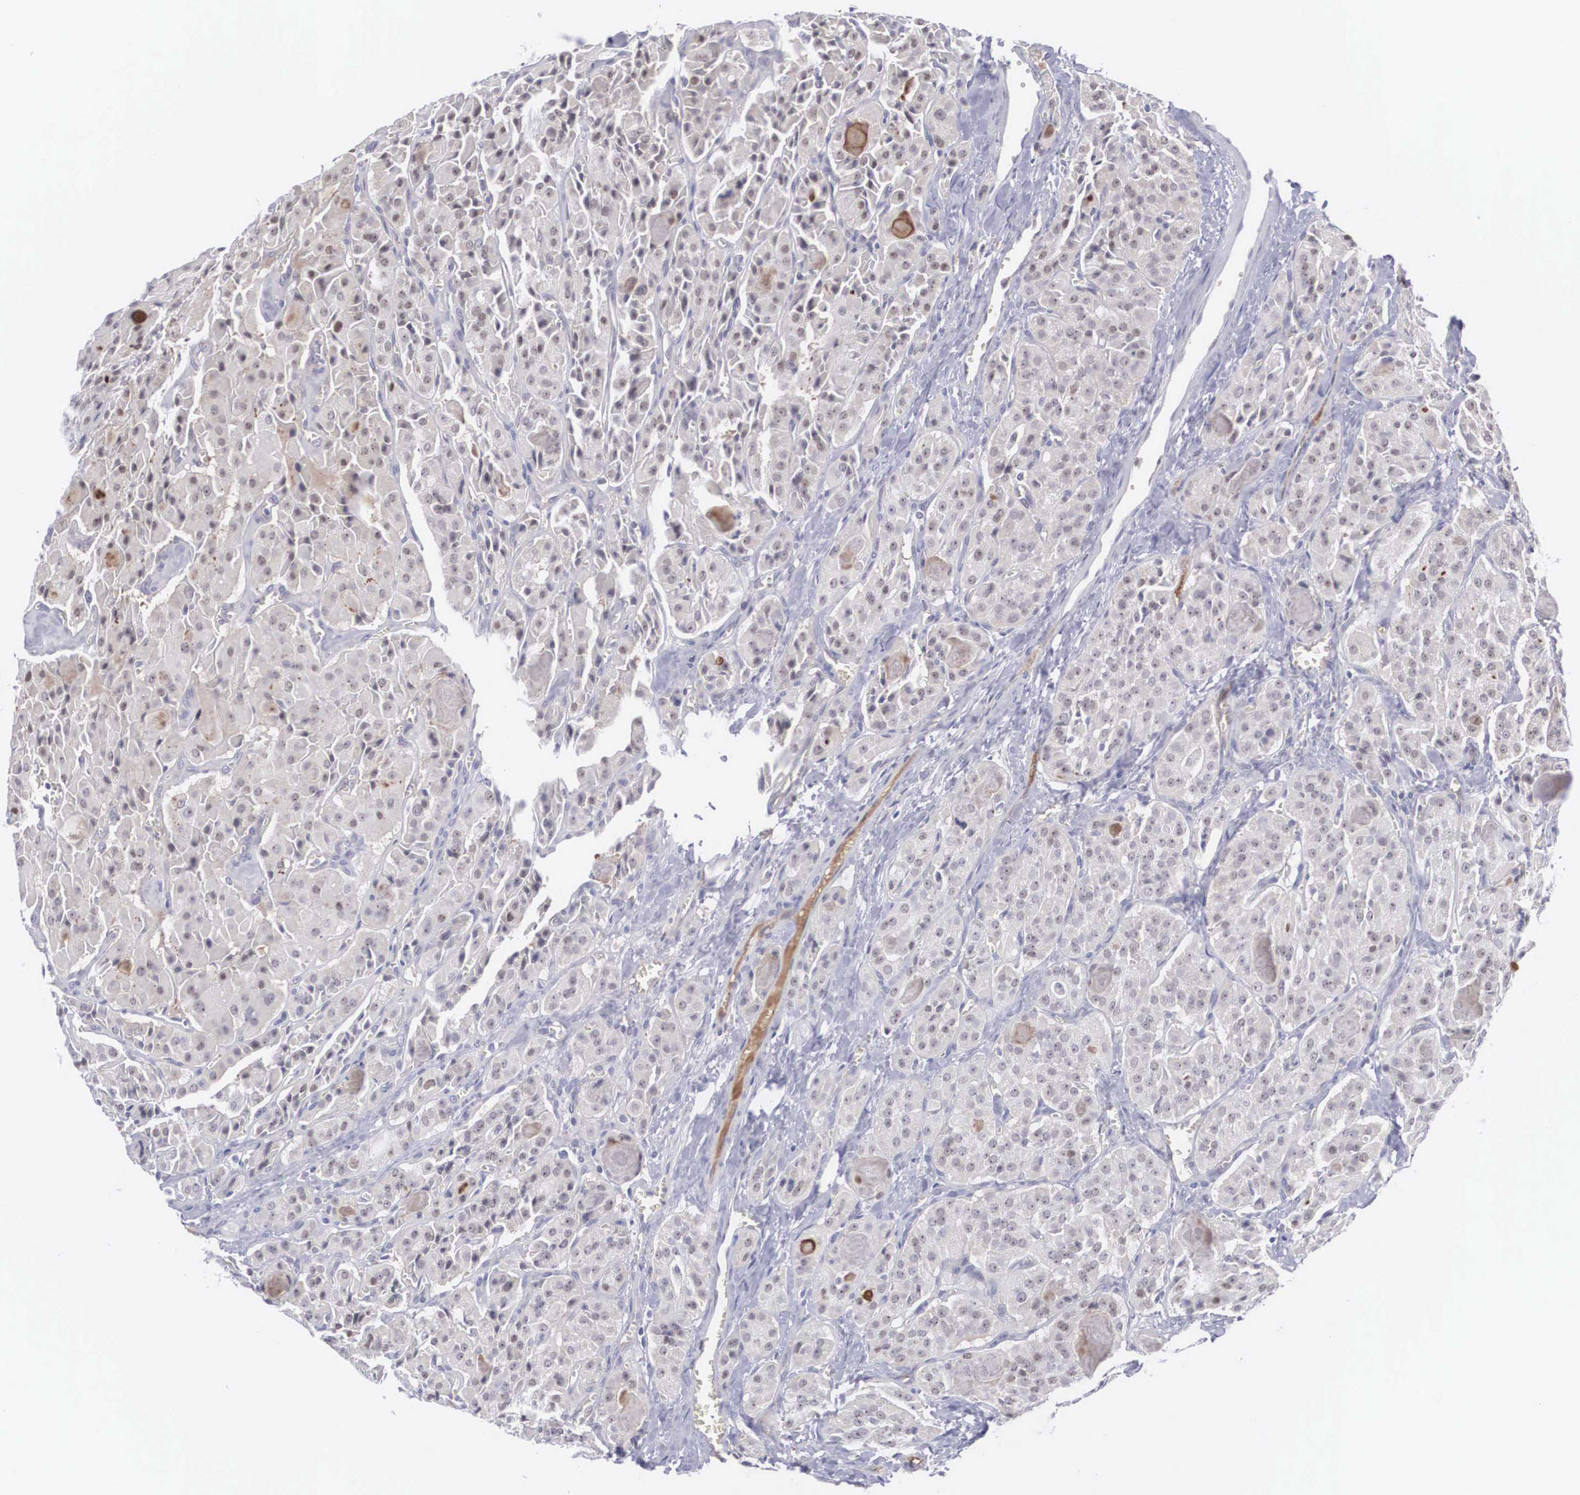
{"staining": {"intensity": "weak", "quantity": "<25%", "location": "cytoplasmic/membranous,nuclear"}, "tissue": "thyroid cancer", "cell_type": "Tumor cells", "image_type": "cancer", "snomed": [{"axis": "morphology", "description": "Carcinoma, NOS"}, {"axis": "topography", "description": "Thyroid gland"}], "caption": "Tumor cells show no significant protein positivity in thyroid cancer (carcinoma).", "gene": "RBPJ", "patient": {"sex": "male", "age": 76}}